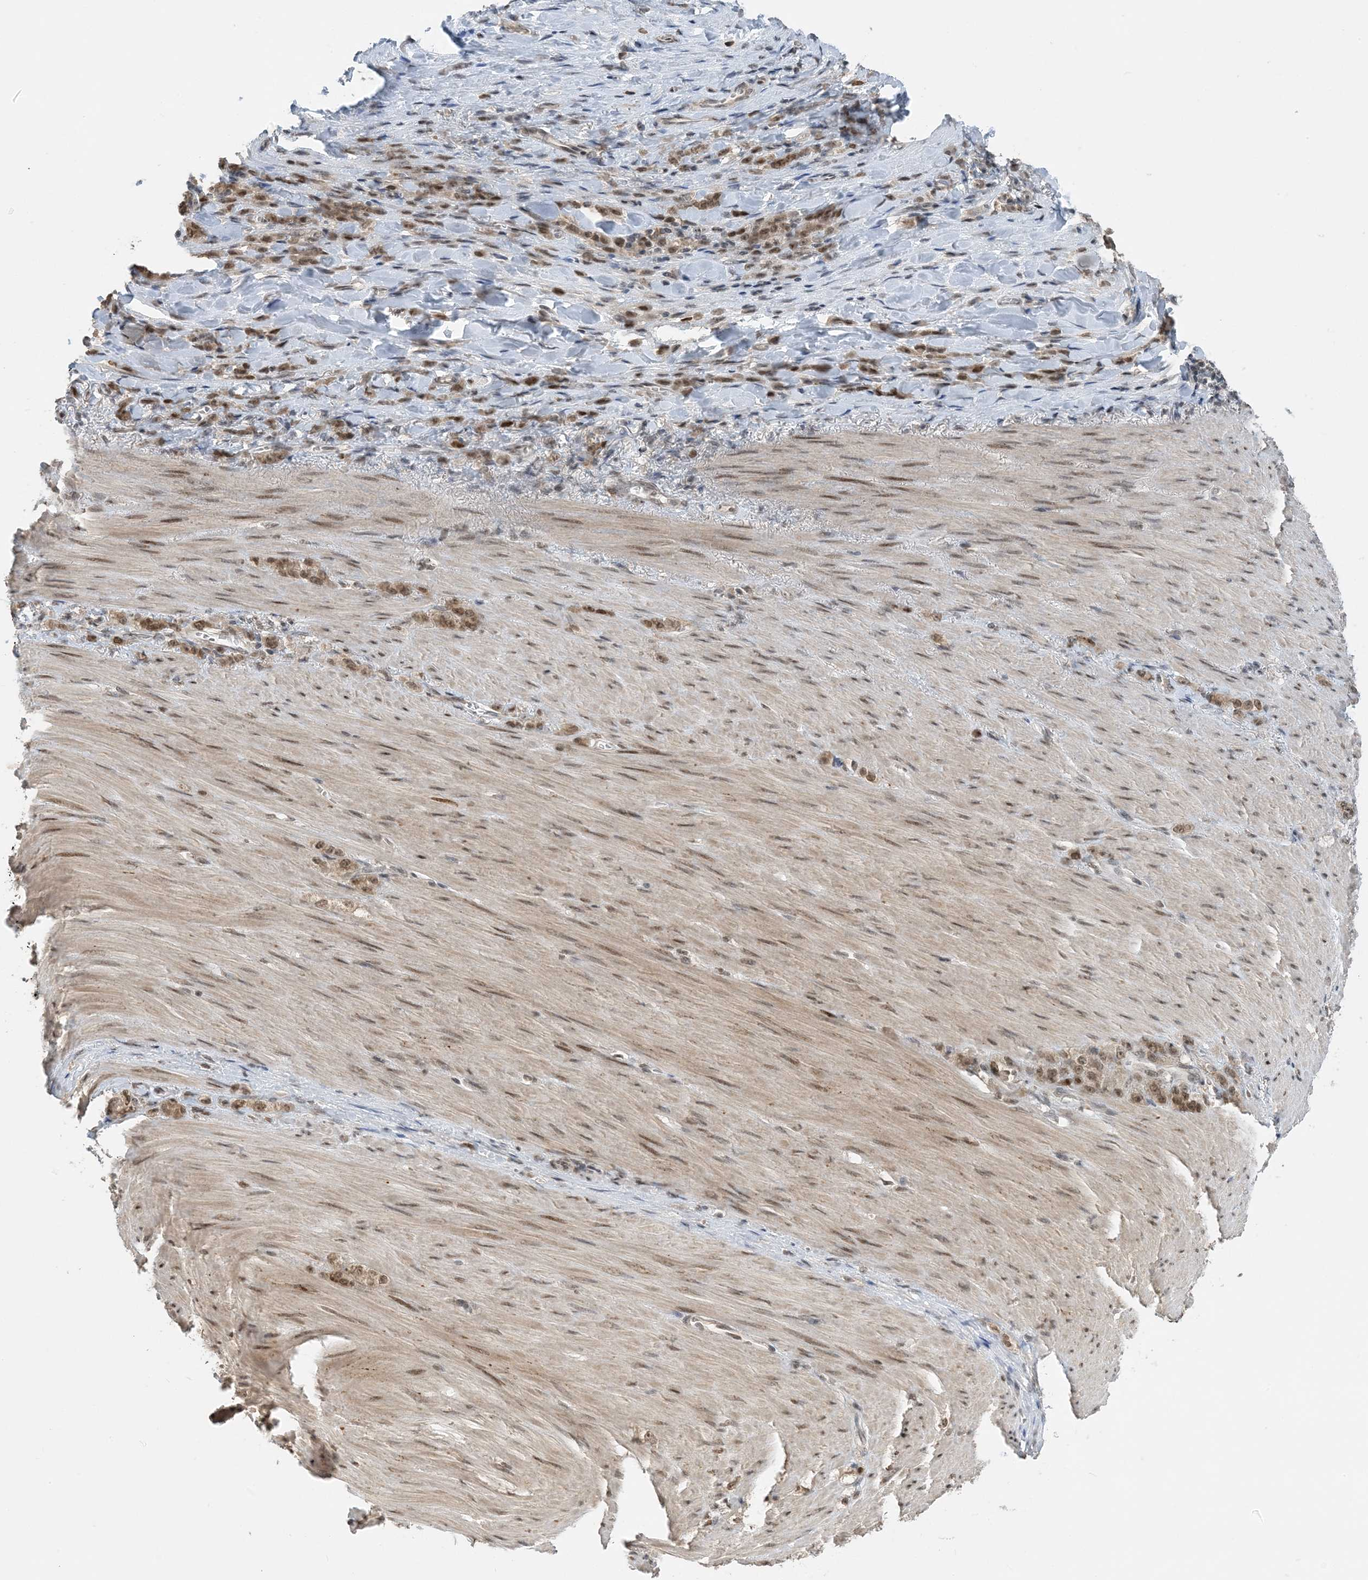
{"staining": {"intensity": "moderate", "quantity": ">75%", "location": "nuclear"}, "tissue": "stomach cancer", "cell_type": "Tumor cells", "image_type": "cancer", "snomed": [{"axis": "morphology", "description": "Normal tissue, NOS"}, {"axis": "morphology", "description": "Adenocarcinoma, NOS"}, {"axis": "topography", "description": "Stomach"}], "caption": "Moderate nuclear positivity is seen in about >75% of tumor cells in stomach adenocarcinoma.", "gene": "ACYP2", "patient": {"sex": "male", "age": 82}}